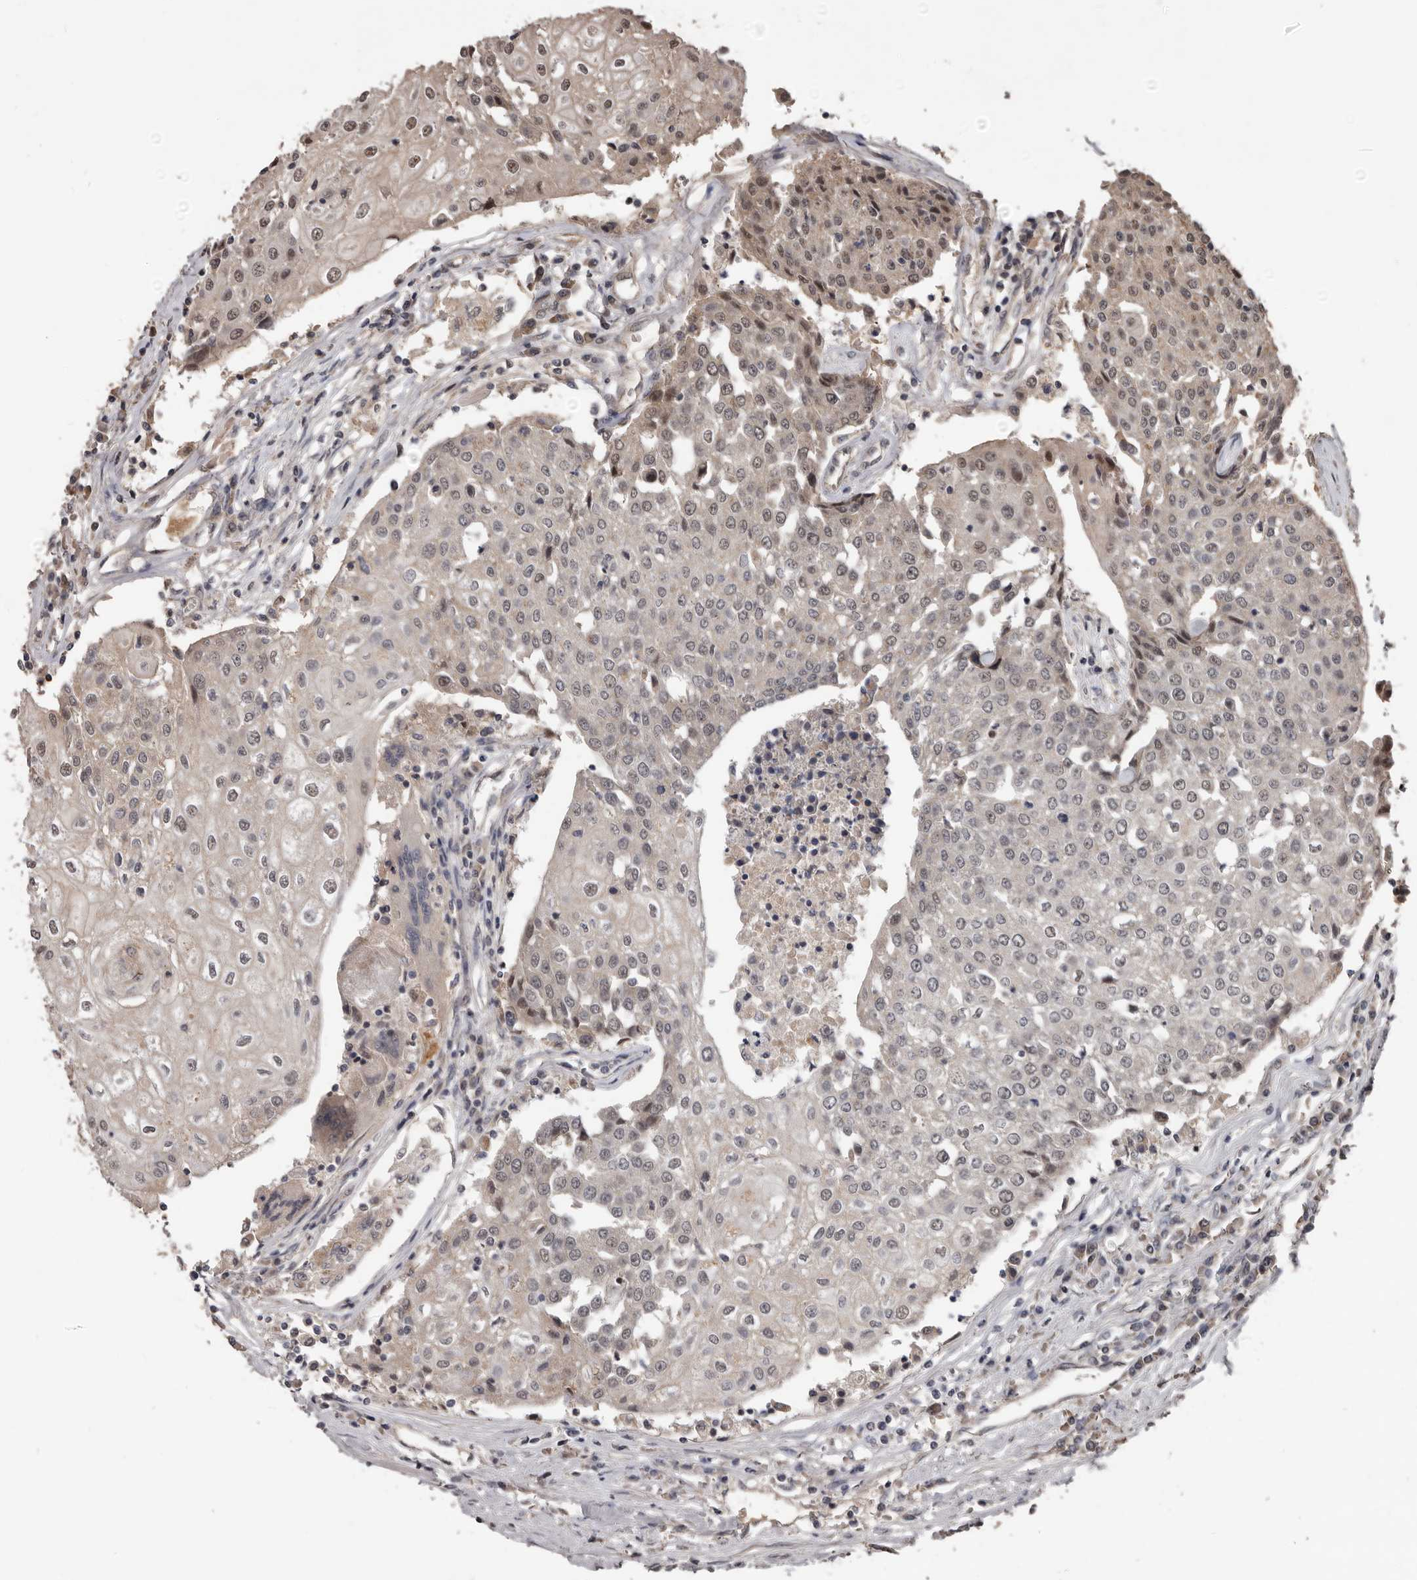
{"staining": {"intensity": "weak", "quantity": "25%-75%", "location": "nuclear"}, "tissue": "urothelial cancer", "cell_type": "Tumor cells", "image_type": "cancer", "snomed": [{"axis": "morphology", "description": "Urothelial carcinoma, High grade"}, {"axis": "topography", "description": "Urinary bladder"}], "caption": "Urothelial cancer stained for a protein demonstrates weak nuclear positivity in tumor cells.", "gene": "AHR", "patient": {"sex": "female", "age": 85}}